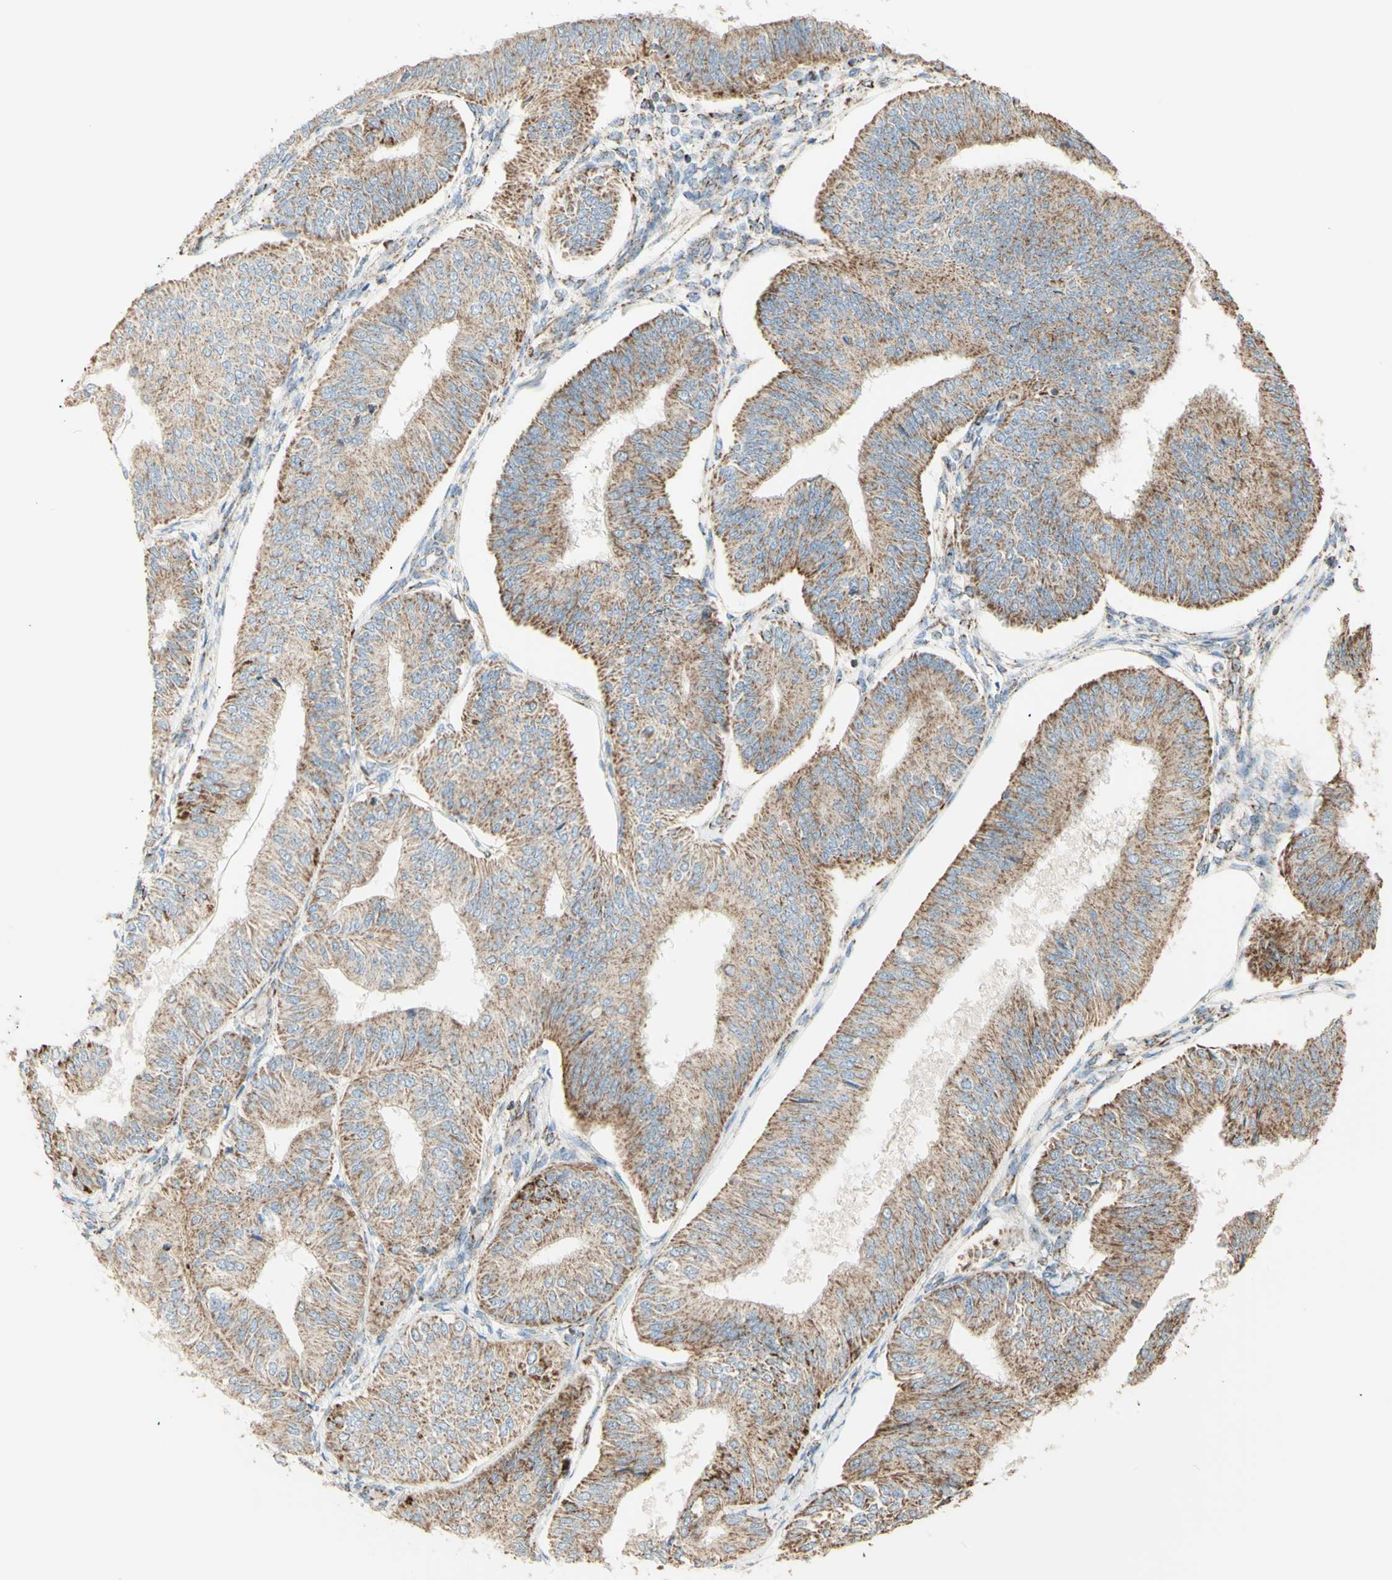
{"staining": {"intensity": "moderate", "quantity": ">75%", "location": "cytoplasmic/membranous"}, "tissue": "endometrial cancer", "cell_type": "Tumor cells", "image_type": "cancer", "snomed": [{"axis": "morphology", "description": "Adenocarcinoma, NOS"}, {"axis": "topography", "description": "Endometrium"}], "caption": "High-magnification brightfield microscopy of endometrial cancer (adenocarcinoma) stained with DAB (3,3'-diaminobenzidine) (brown) and counterstained with hematoxylin (blue). tumor cells exhibit moderate cytoplasmic/membranous expression is seen in about>75% of cells.", "gene": "LETM1", "patient": {"sex": "female", "age": 58}}